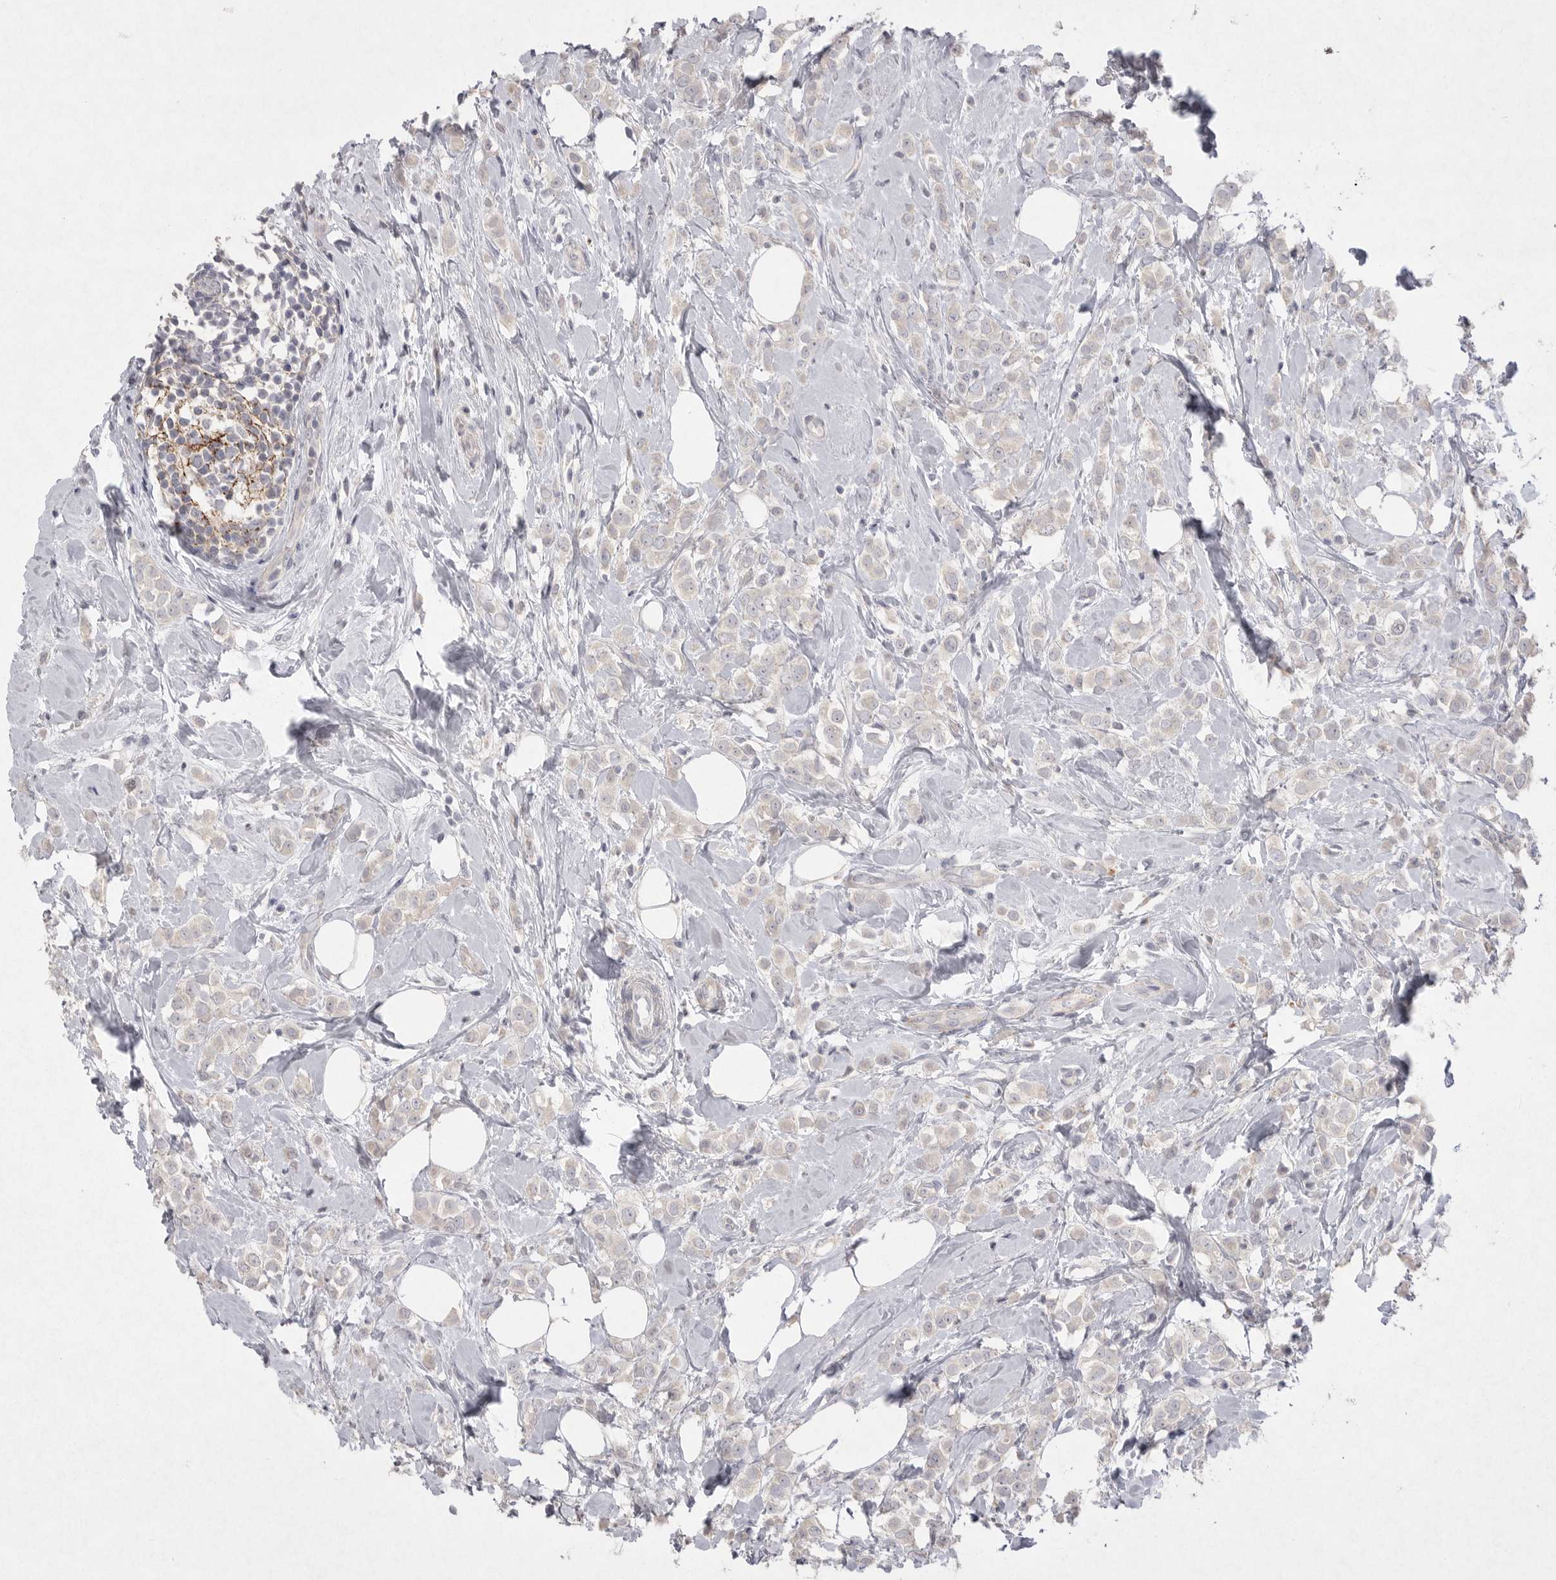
{"staining": {"intensity": "negative", "quantity": "none", "location": "none"}, "tissue": "breast cancer", "cell_type": "Tumor cells", "image_type": "cancer", "snomed": [{"axis": "morphology", "description": "Lobular carcinoma"}, {"axis": "topography", "description": "Breast"}], "caption": "Human lobular carcinoma (breast) stained for a protein using IHC demonstrates no expression in tumor cells.", "gene": "VANGL2", "patient": {"sex": "female", "age": 47}}